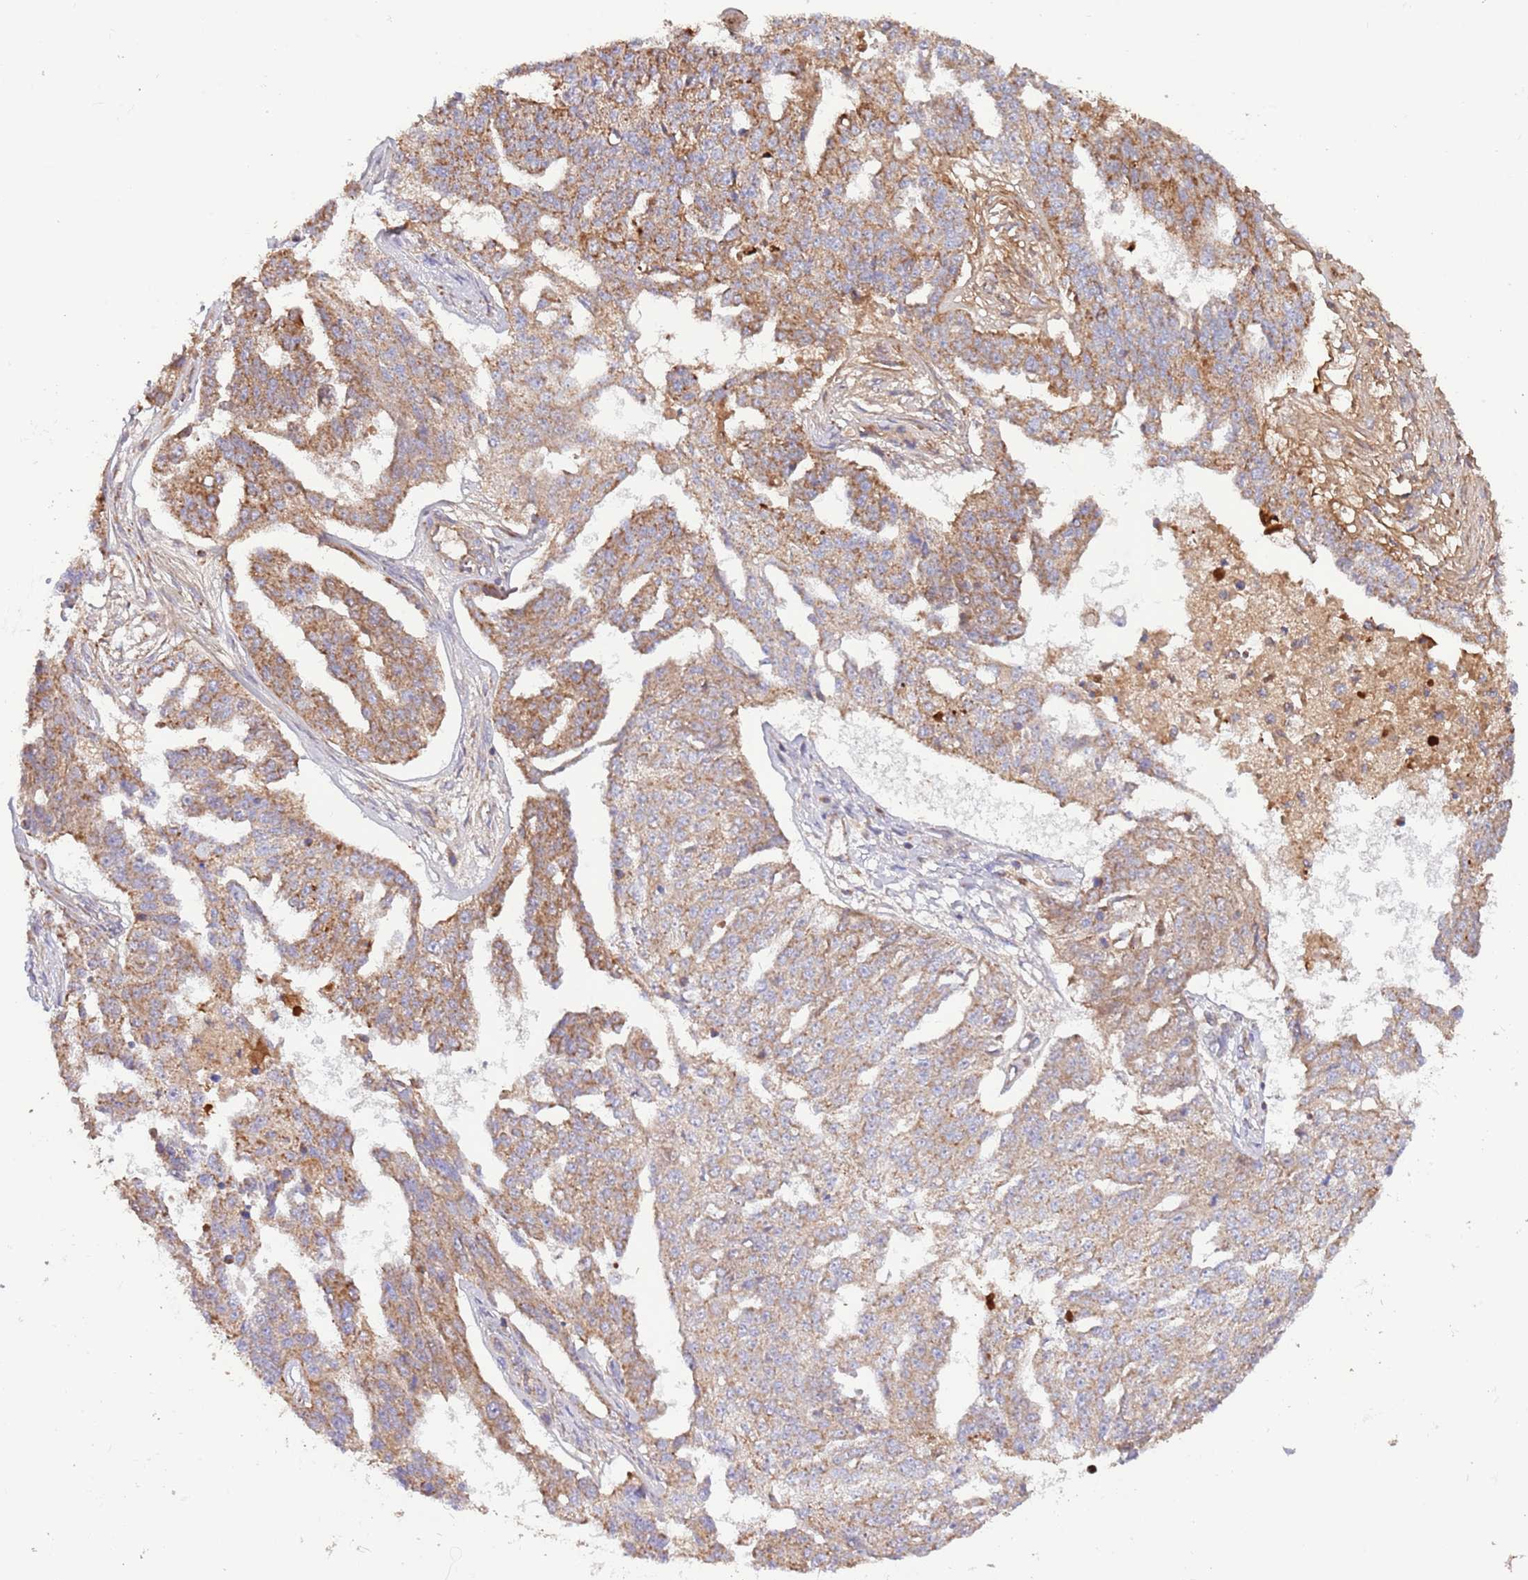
{"staining": {"intensity": "moderate", "quantity": ">75%", "location": "cytoplasmic/membranous"}, "tissue": "ovarian cancer", "cell_type": "Tumor cells", "image_type": "cancer", "snomed": [{"axis": "morphology", "description": "Cystadenocarcinoma, serous, NOS"}, {"axis": "topography", "description": "Ovary"}], "caption": "A high-resolution image shows immunohistochemistry (IHC) staining of ovarian cancer, which displays moderate cytoplasmic/membranous expression in about >75% of tumor cells.", "gene": "DNAJA3", "patient": {"sex": "female", "age": 58}}